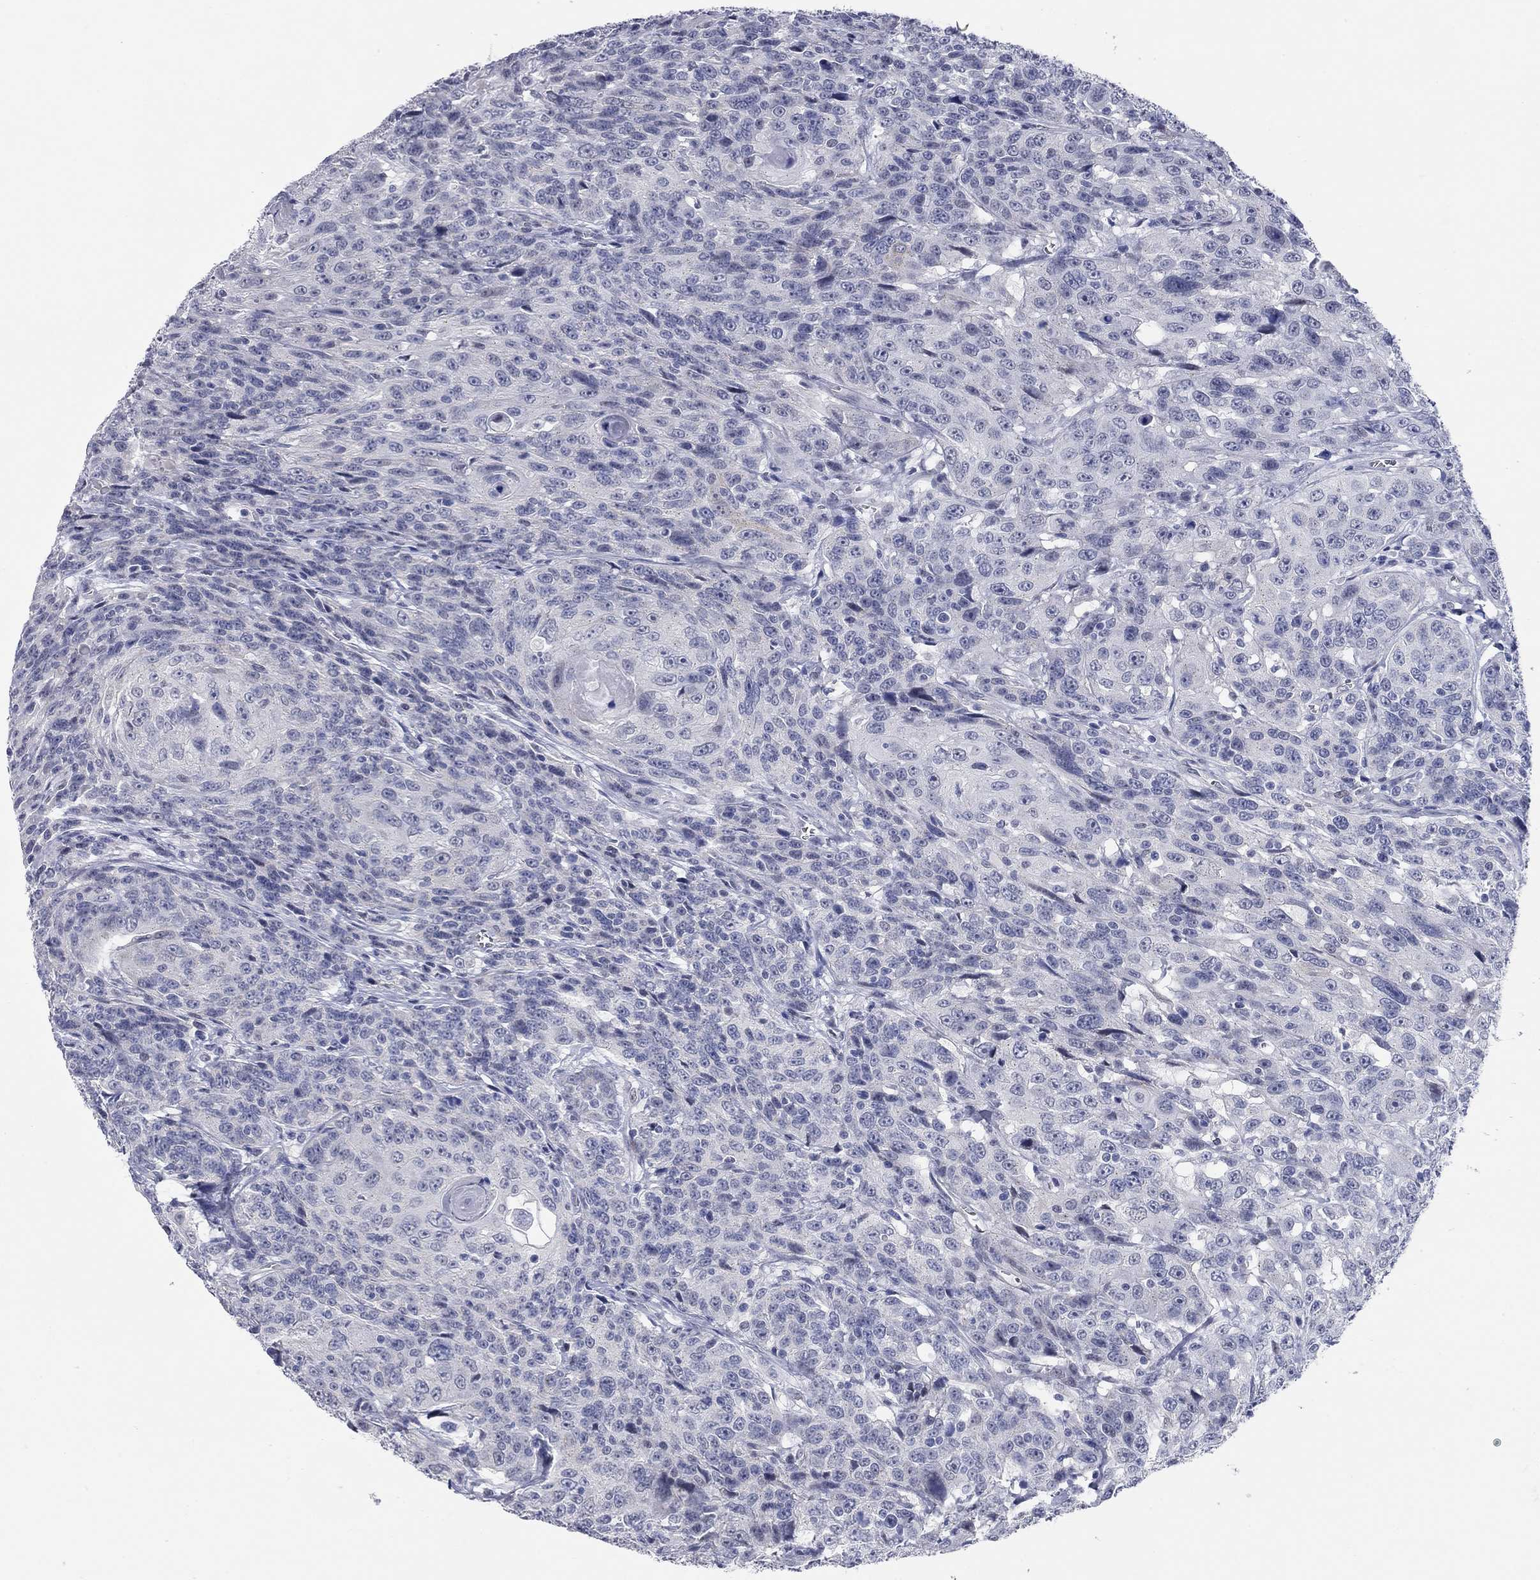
{"staining": {"intensity": "negative", "quantity": "none", "location": "none"}, "tissue": "urothelial cancer", "cell_type": "Tumor cells", "image_type": "cancer", "snomed": [{"axis": "morphology", "description": "Urothelial carcinoma, NOS"}, {"axis": "morphology", "description": "Urothelial carcinoma, High grade"}, {"axis": "topography", "description": "Urinary bladder"}], "caption": "Tumor cells show no significant expression in transitional cell carcinoma.", "gene": "WASF3", "patient": {"sex": "female", "age": 73}}